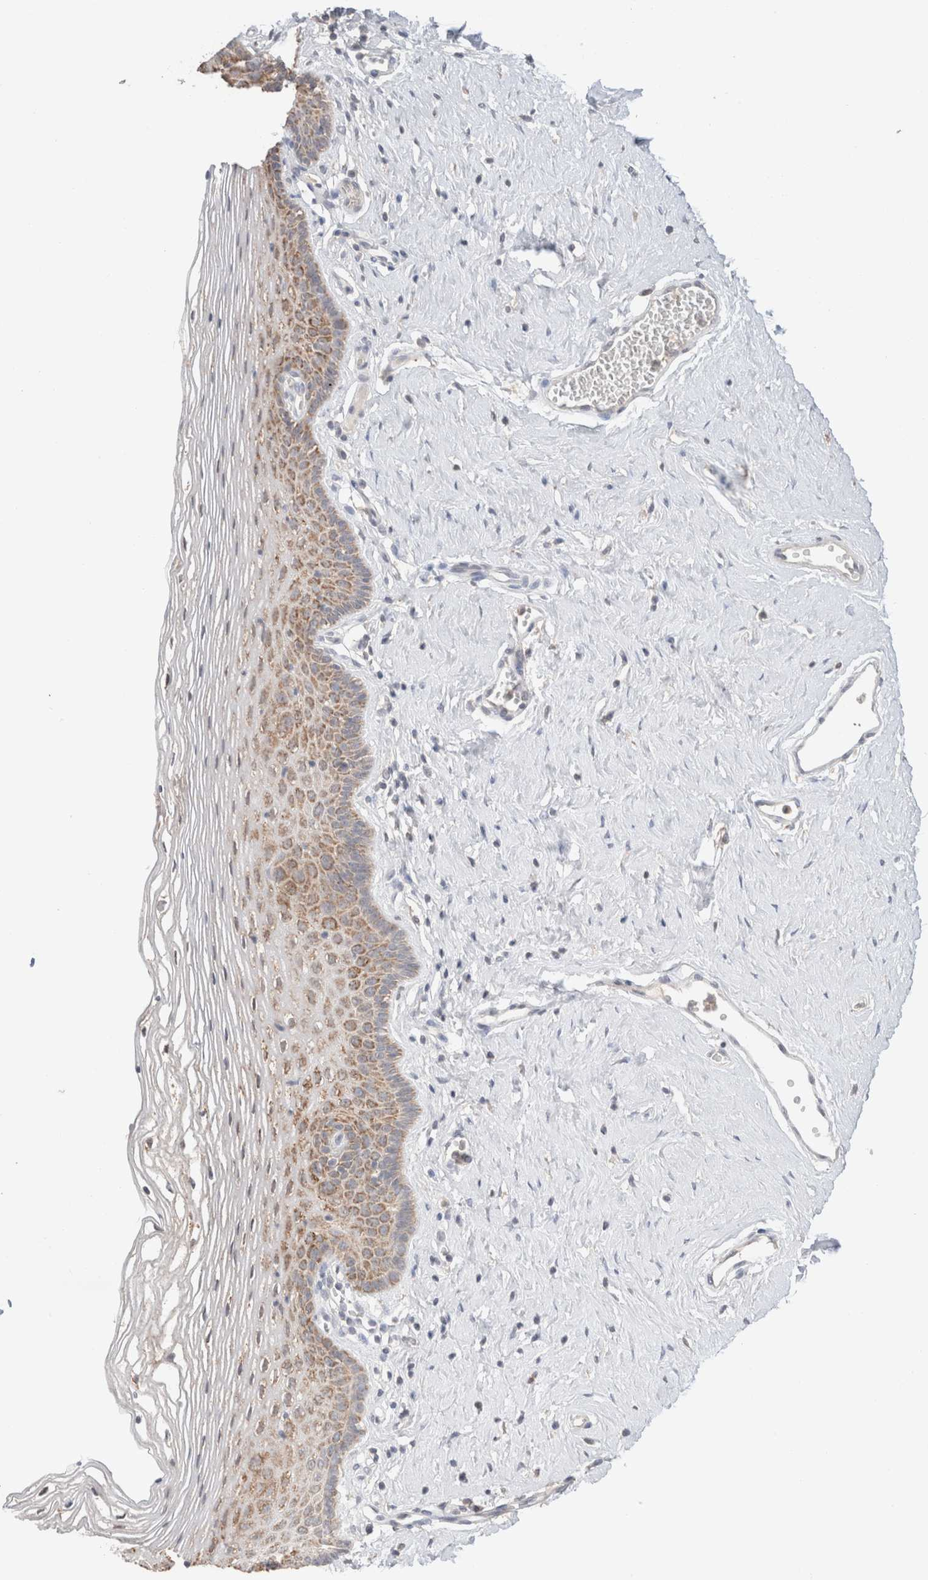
{"staining": {"intensity": "moderate", "quantity": "25%-75%", "location": "cytoplasmic/membranous"}, "tissue": "vagina", "cell_type": "Squamous epithelial cells", "image_type": "normal", "snomed": [{"axis": "morphology", "description": "Normal tissue, NOS"}, {"axis": "topography", "description": "Vagina"}], "caption": "IHC staining of benign vagina, which shows medium levels of moderate cytoplasmic/membranous positivity in about 25%-75% of squamous epithelial cells indicating moderate cytoplasmic/membranous protein expression. The staining was performed using DAB (brown) for protein detection and nuclei were counterstained in hematoxylin (blue).", "gene": "TRIM41", "patient": {"sex": "female", "age": 32}}